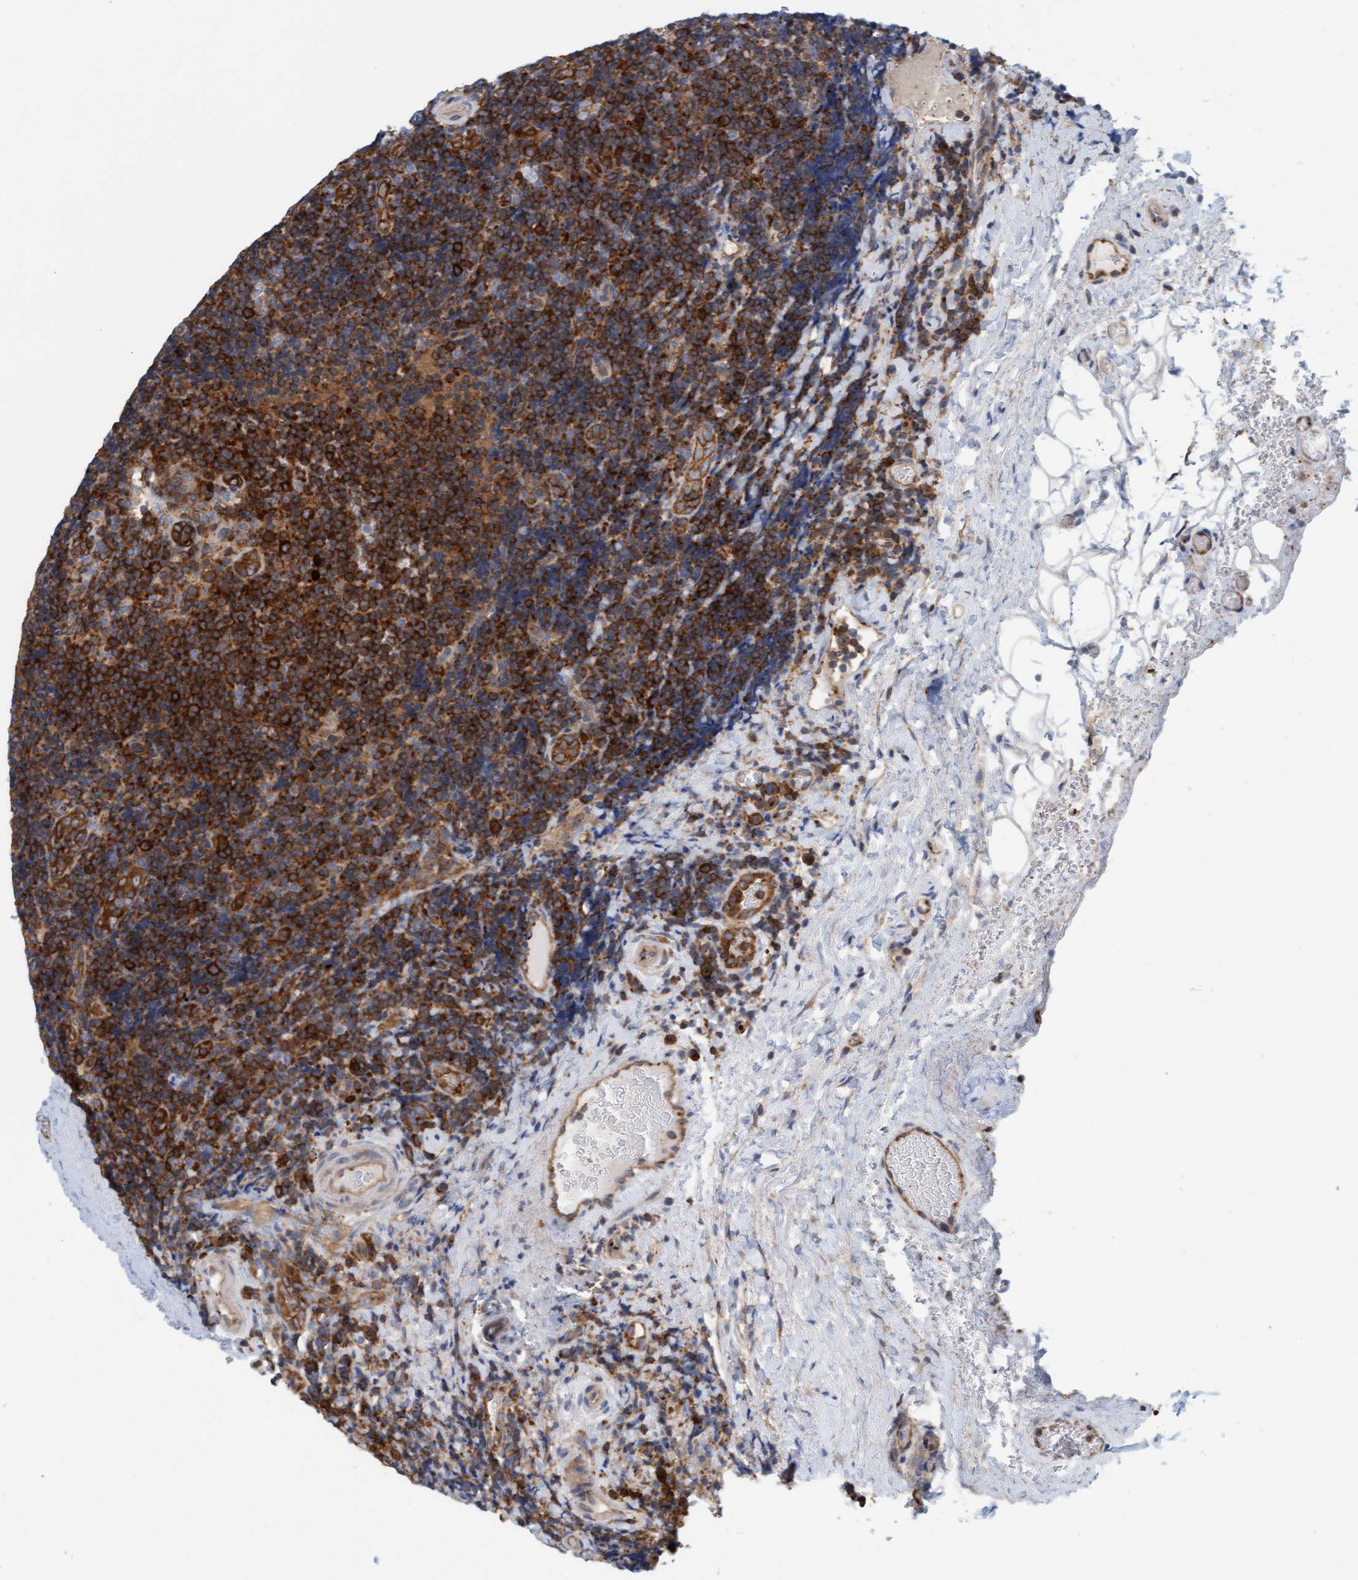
{"staining": {"intensity": "strong", "quantity": ">75%", "location": "cytoplasmic/membranous"}, "tissue": "lymphoma", "cell_type": "Tumor cells", "image_type": "cancer", "snomed": [{"axis": "morphology", "description": "Malignant lymphoma, non-Hodgkin's type, High grade"}, {"axis": "topography", "description": "Tonsil"}], "caption": "High-grade malignant lymphoma, non-Hodgkin's type stained with a protein marker shows strong staining in tumor cells.", "gene": "PRKD2", "patient": {"sex": "female", "age": 36}}